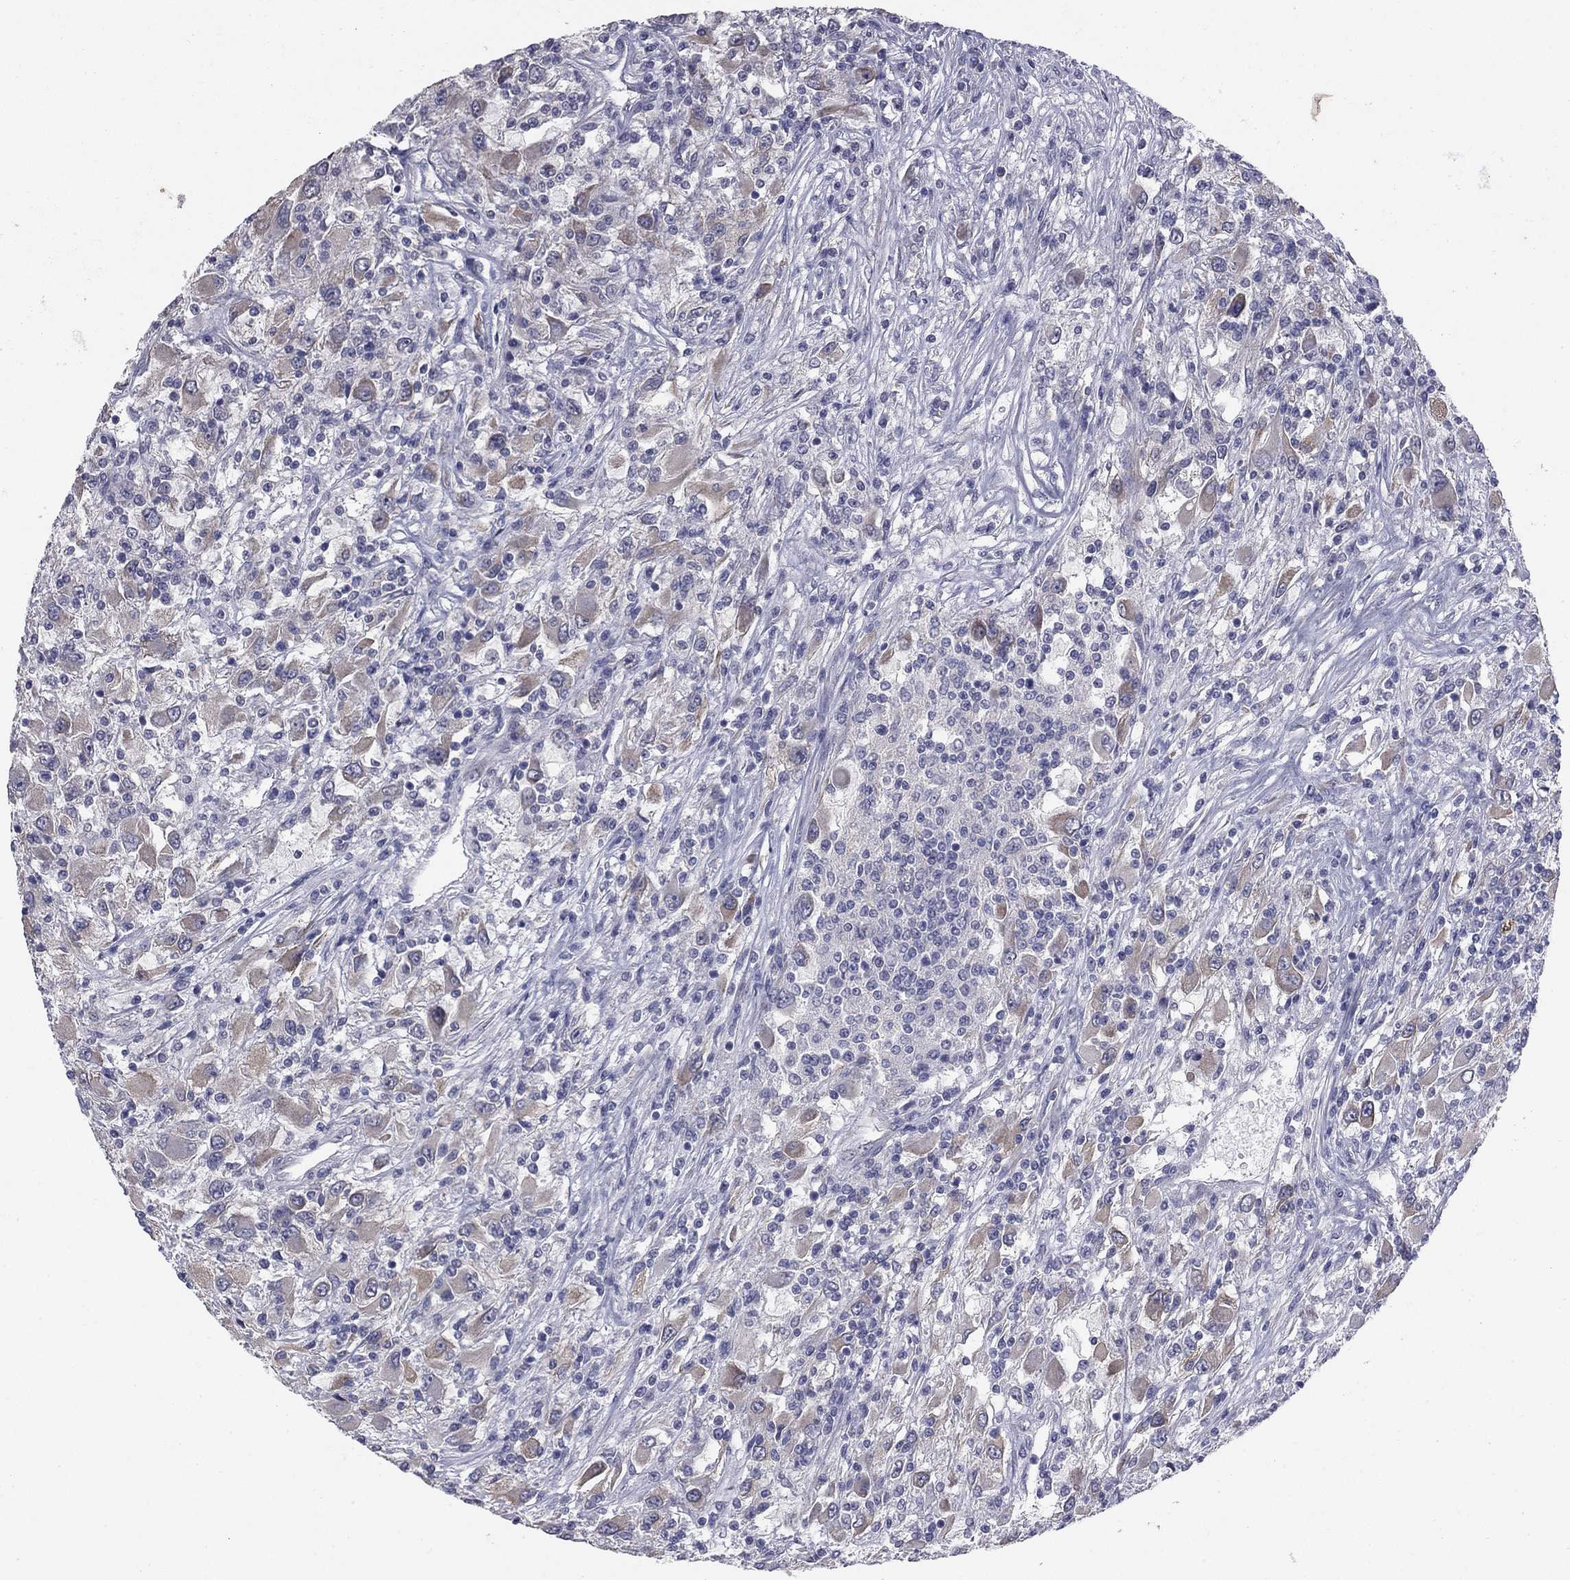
{"staining": {"intensity": "weak", "quantity": "25%-75%", "location": "cytoplasmic/membranous"}, "tissue": "renal cancer", "cell_type": "Tumor cells", "image_type": "cancer", "snomed": [{"axis": "morphology", "description": "Adenocarcinoma, NOS"}, {"axis": "topography", "description": "Kidney"}], "caption": "A low amount of weak cytoplasmic/membranous staining is seen in about 25%-75% of tumor cells in renal cancer (adenocarcinoma) tissue.", "gene": "PRRT2", "patient": {"sex": "female", "age": 67}}